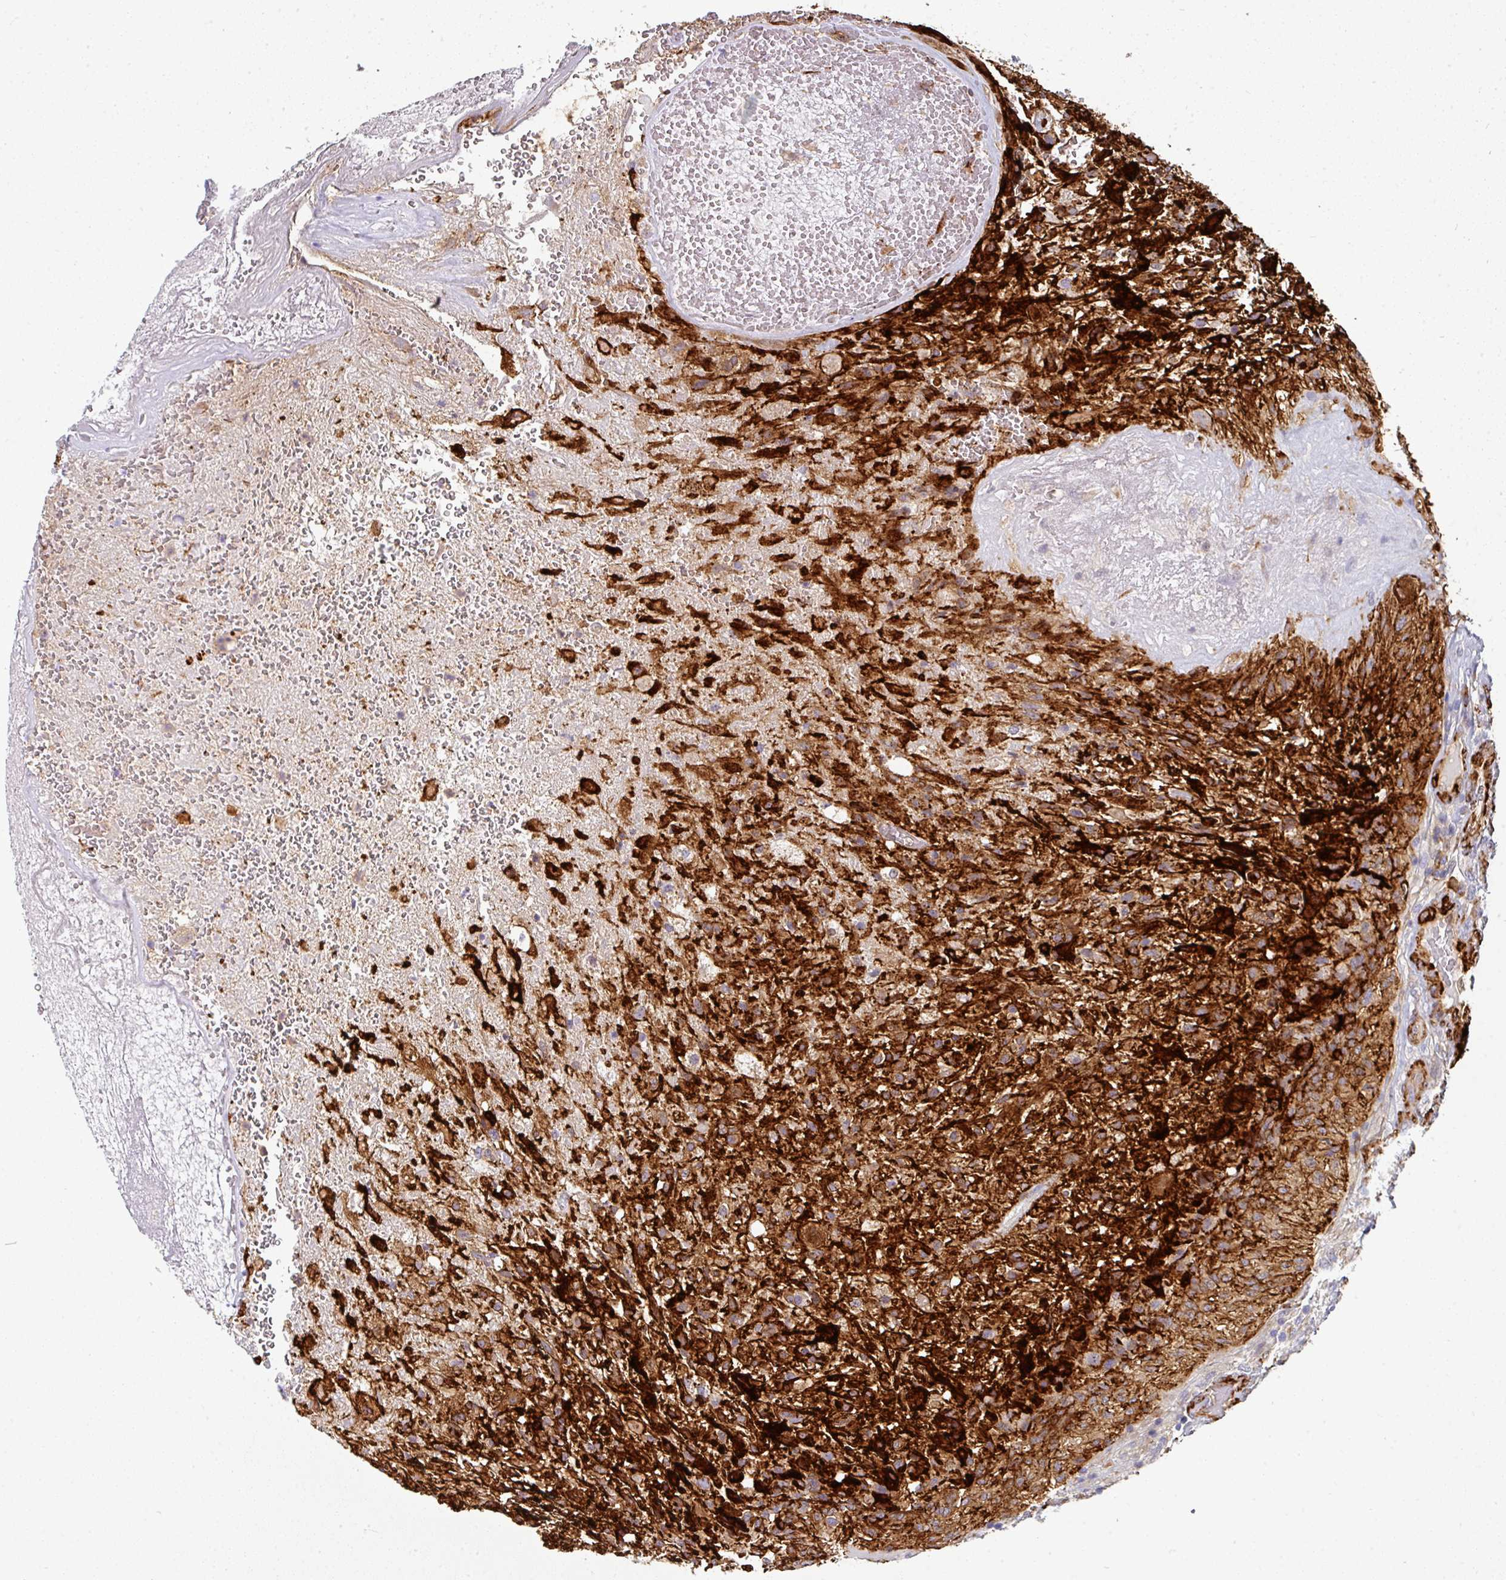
{"staining": {"intensity": "strong", "quantity": "<25%", "location": "cytoplasmic/membranous"}, "tissue": "glioma", "cell_type": "Tumor cells", "image_type": "cancer", "snomed": [{"axis": "morphology", "description": "Glioma, malignant, High grade"}, {"axis": "topography", "description": "Brain"}], "caption": "Malignant high-grade glioma tissue shows strong cytoplasmic/membranous positivity in about <25% of tumor cells, visualized by immunohistochemistry. (Stains: DAB (3,3'-diaminobenzidine) in brown, nuclei in blue, Microscopy: brightfield microscopy at high magnification).", "gene": "BEND5", "patient": {"sex": "male", "age": 56}}